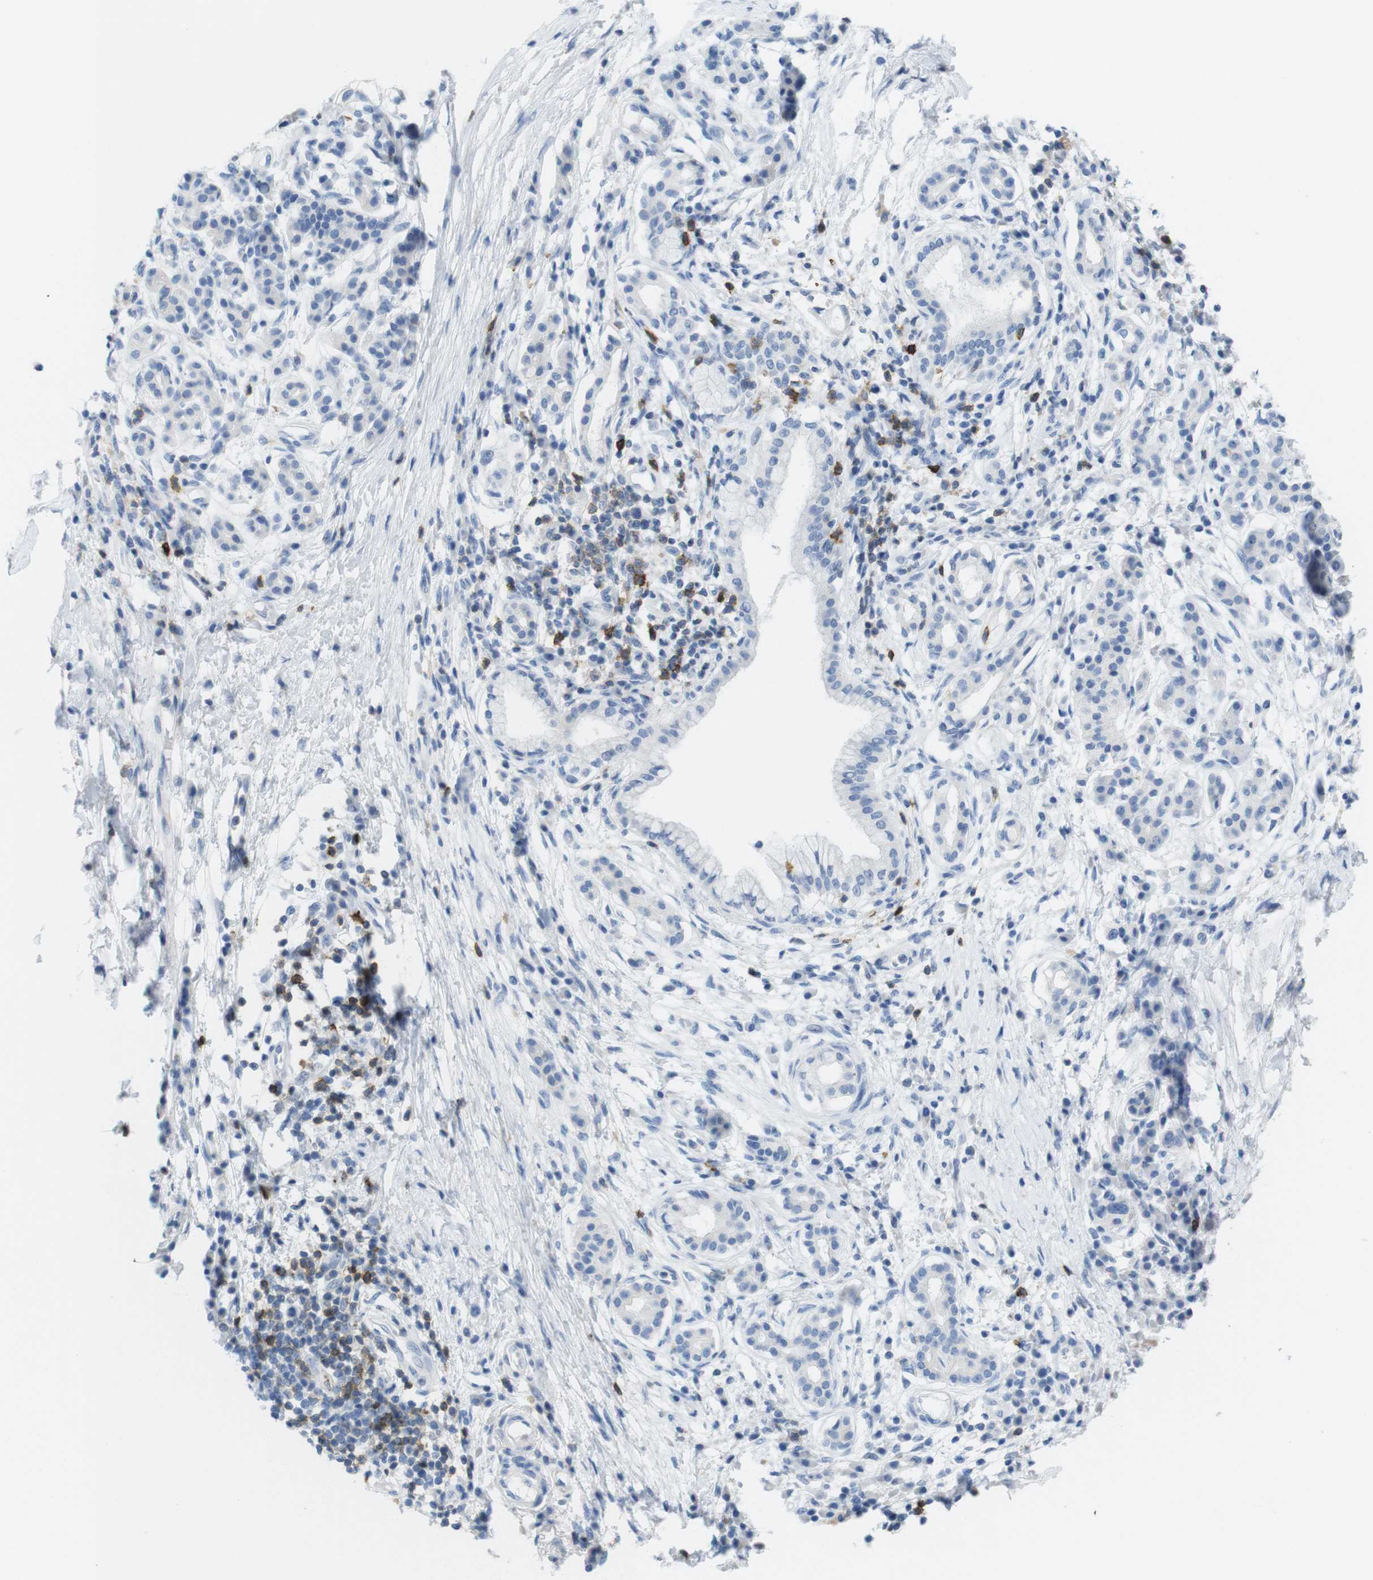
{"staining": {"intensity": "negative", "quantity": "none", "location": "none"}, "tissue": "pancreatic cancer", "cell_type": "Tumor cells", "image_type": "cancer", "snomed": [{"axis": "morphology", "description": "Adenocarcinoma, NOS"}, {"axis": "topography", "description": "Pancreas"}], "caption": "This is a micrograph of immunohistochemistry staining of pancreatic adenocarcinoma, which shows no staining in tumor cells.", "gene": "CD5", "patient": {"sex": "male", "age": 77}}